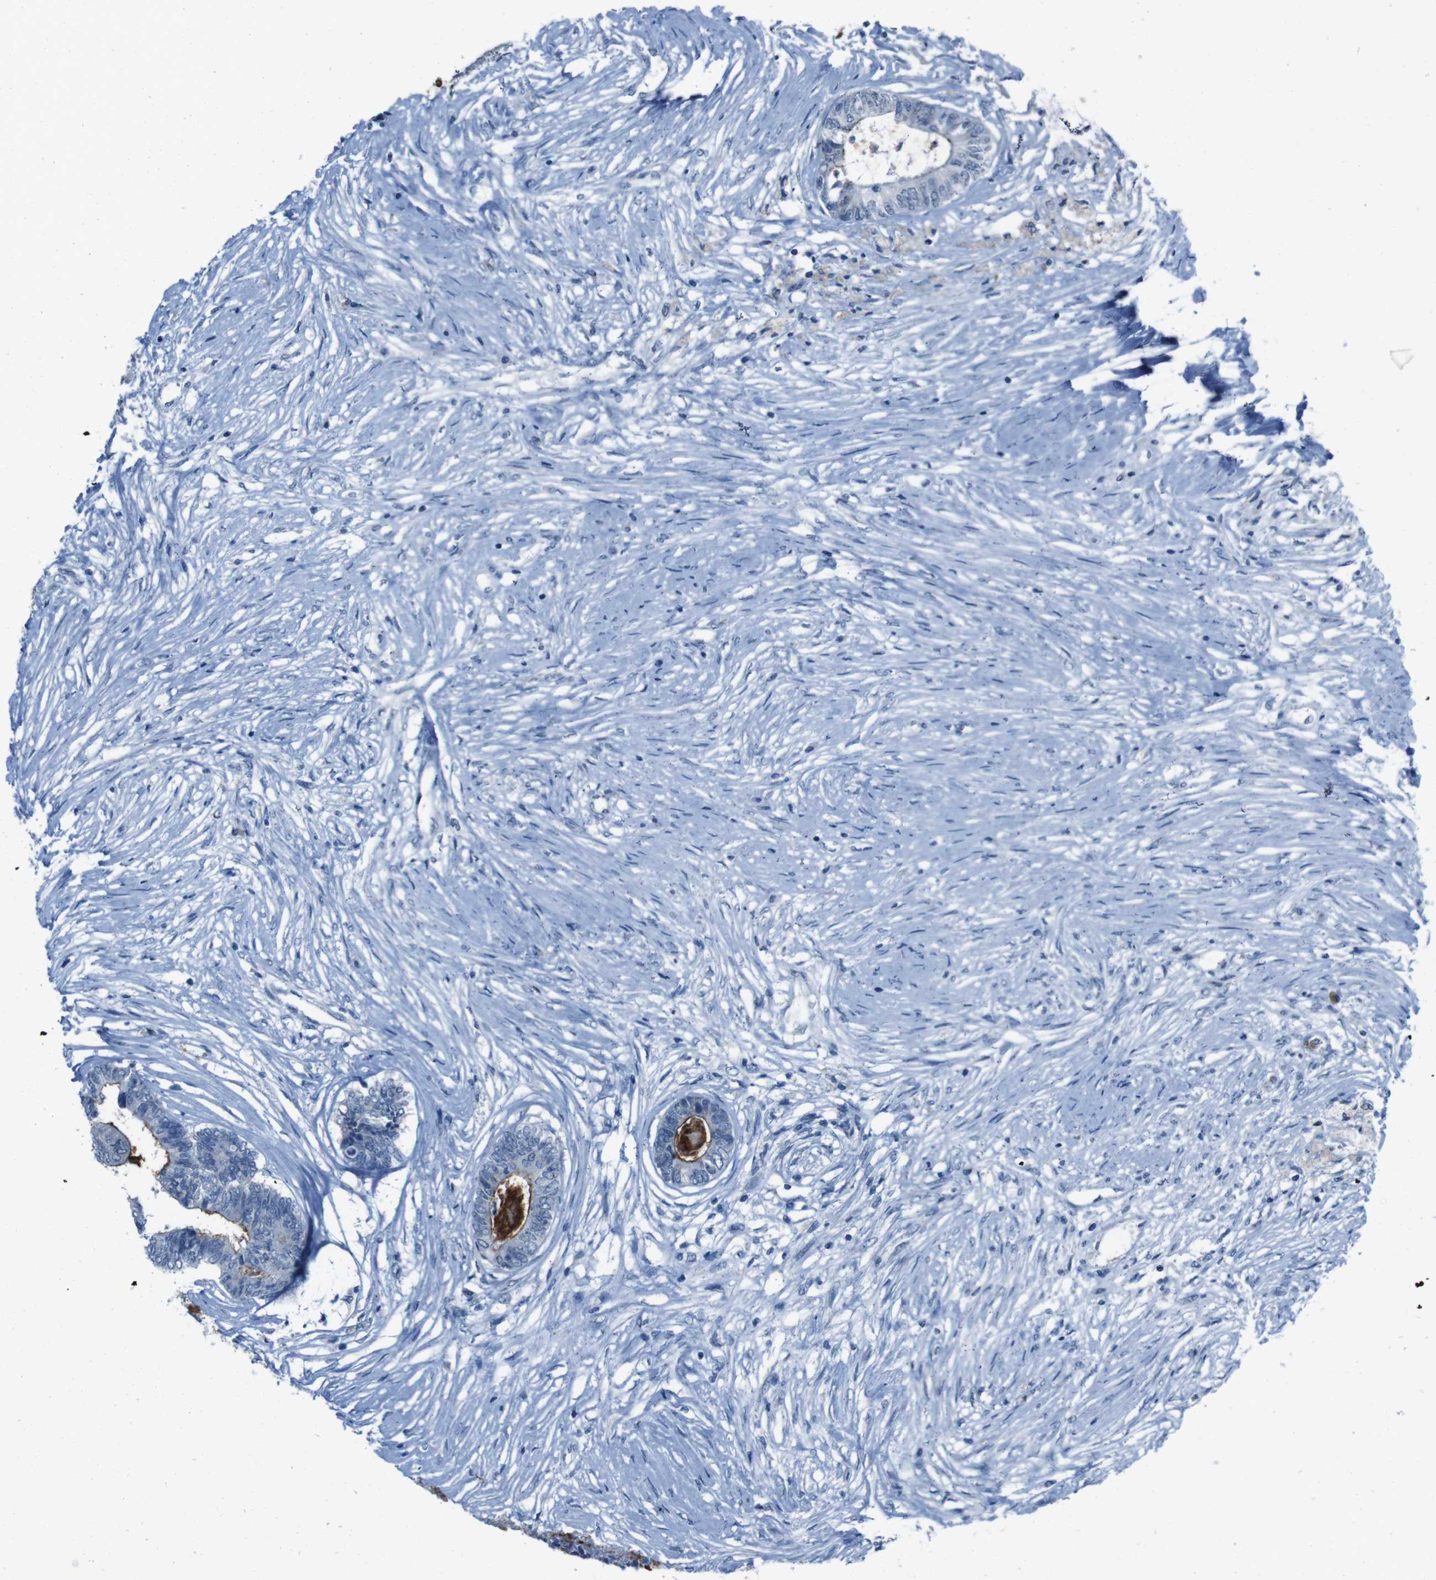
{"staining": {"intensity": "moderate", "quantity": "<25%", "location": "cytoplasmic/membranous"}, "tissue": "colorectal cancer", "cell_type": "Tumor cells", "image_type": "cancer", "snomed": [{"axis": "morphology", "description": "Adenocarcinoma, NOS"}, {"axis": "topography", "description": "Rectum"}], "caption": "Protein analysis of colorectal cancer (adenocarcinoma) tissue displays moderate cytoplasmic/membranous staining in about <25% of tumor cells. The protein of interest is shown in brown color, while the nuclei are stained blue.", "gene": "CDHR2", "patient": {"sex": "male", "age": 63}}